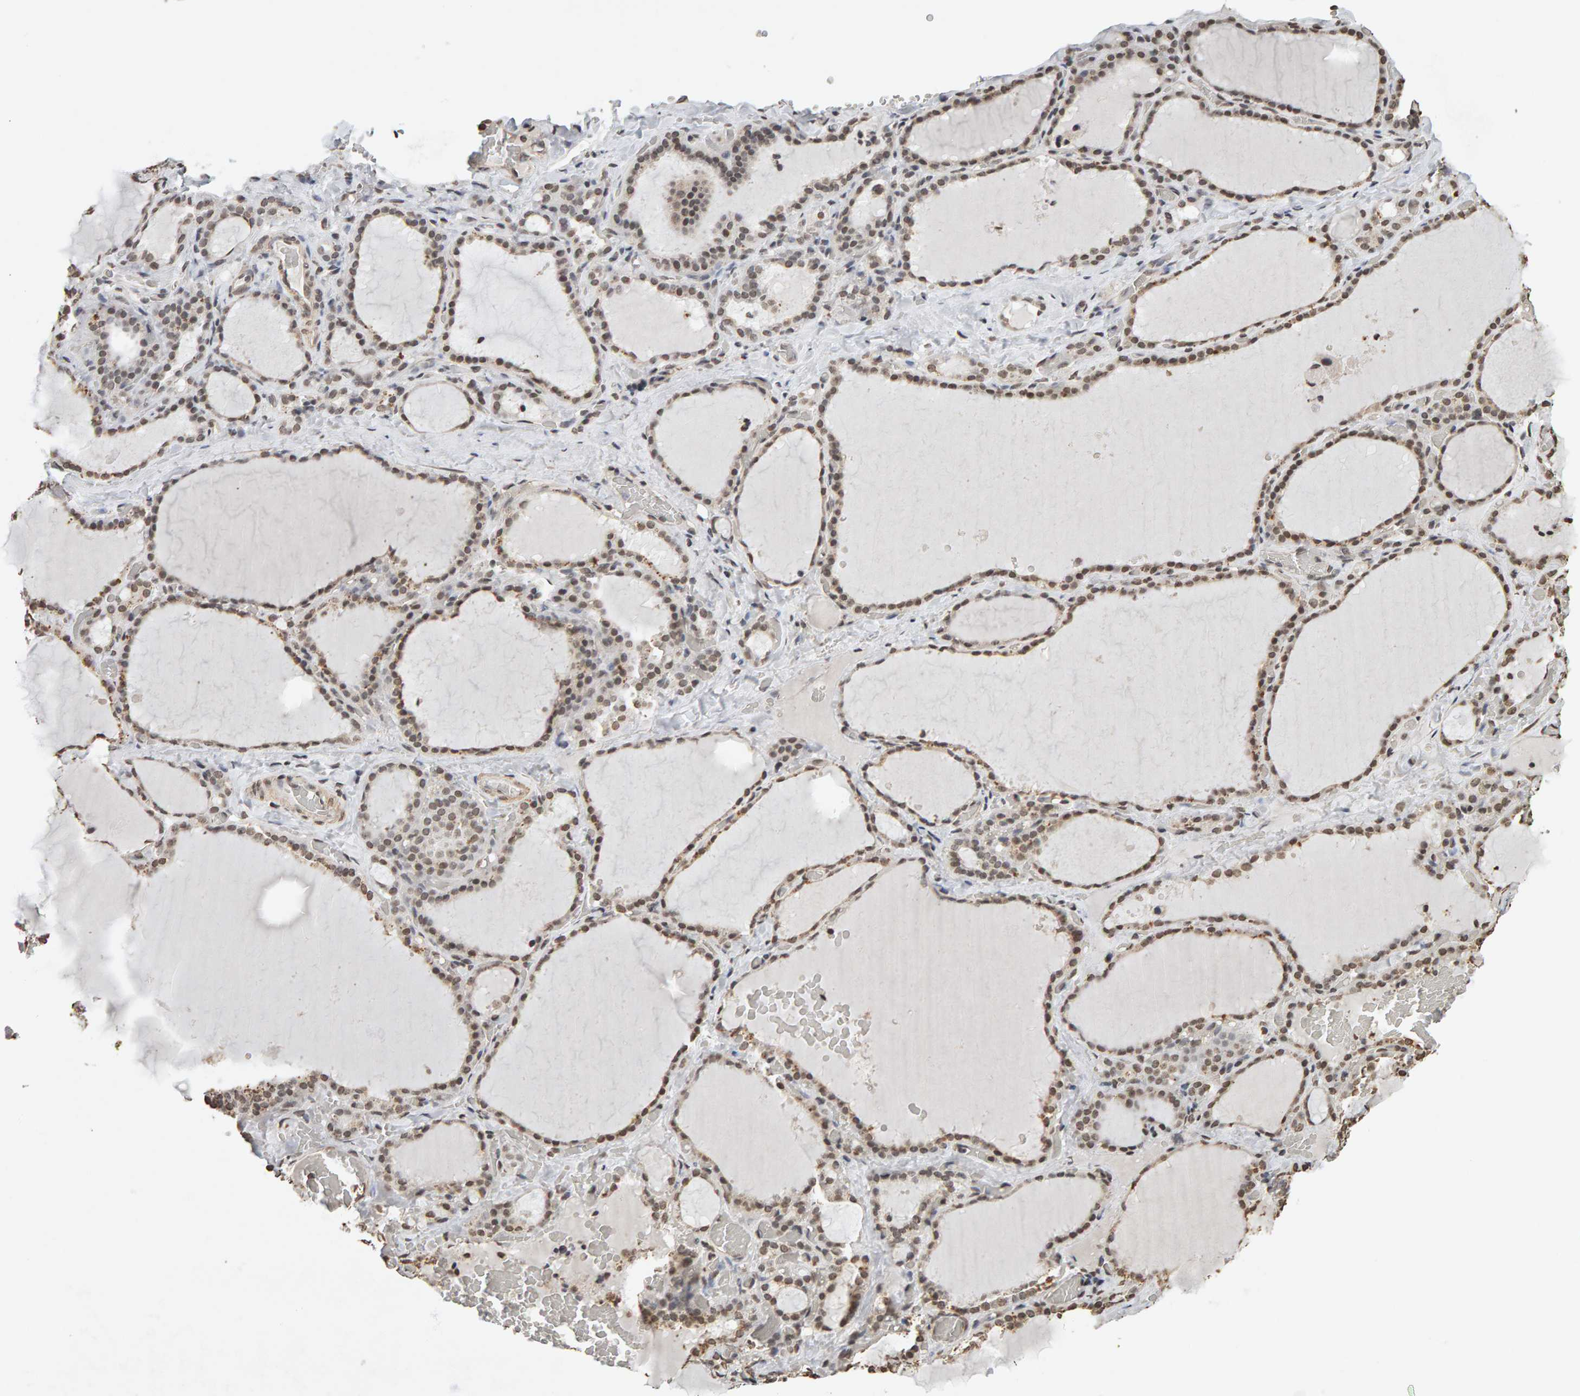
{"staining": {"intensity": "moderate", "quantity": ">75%", "location": "nuclear"}, "tissue": "thyroid gland", "cell_type": "Glandular cells", "image_type": "normal", "snomed": [{"axis": "morphology", "description": "Normal tissue, NOS"}, {"axis": "topography", "description": "Thyroid gland"}], "caption": "Immunohistochemistry (IHC) (DAB) staining of unremarkable human thyroid gland exhibits moderate nuclear protein staining in approximately >75% of glandular cells.", "gene": "AFF4", "patient": {"sex": "female", "age": 22}}